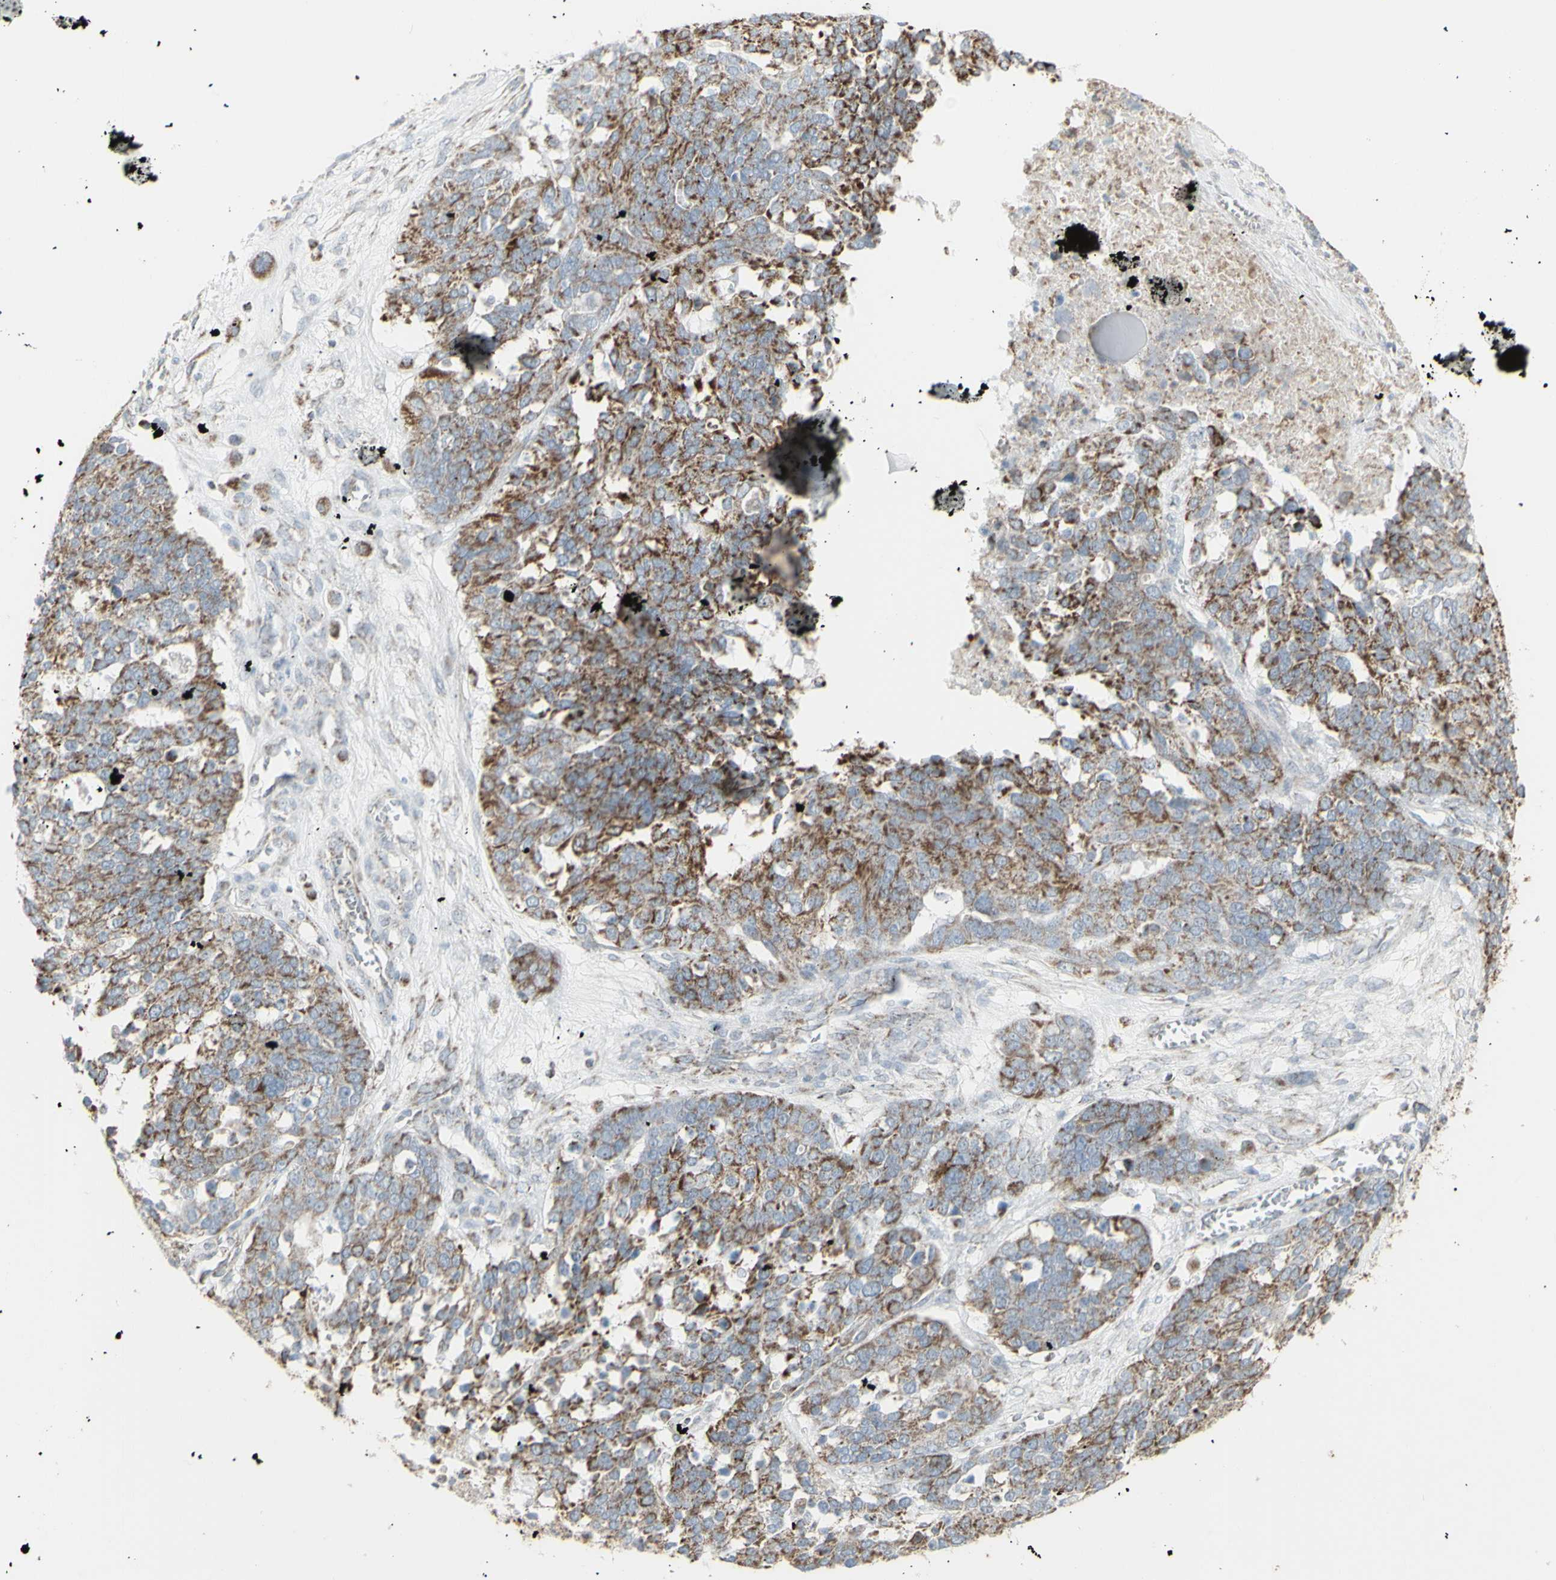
{"staining": {"intensity": "moderate", "quantity": ">75%", "location": "cytoplasmic/membranous"}, "tissue": "ovarian cancer", "cell_type": "Tumor cells", "image_type": "cancer", "snomed": [{"axis": "morphology", "description": "Cystadenocarcinoma, serous, NOS"}, {"axis": "topography", "description": "Ovary"}], "caption": "About >75% of tumor cells in human ovarian cancer demonstrate moderate cytoplasmic/membranous protein staining as visualized by brown immunohistochemical staining.", "gene": "PLGRKT", "patient": {"sex": "female", "age": 44}}